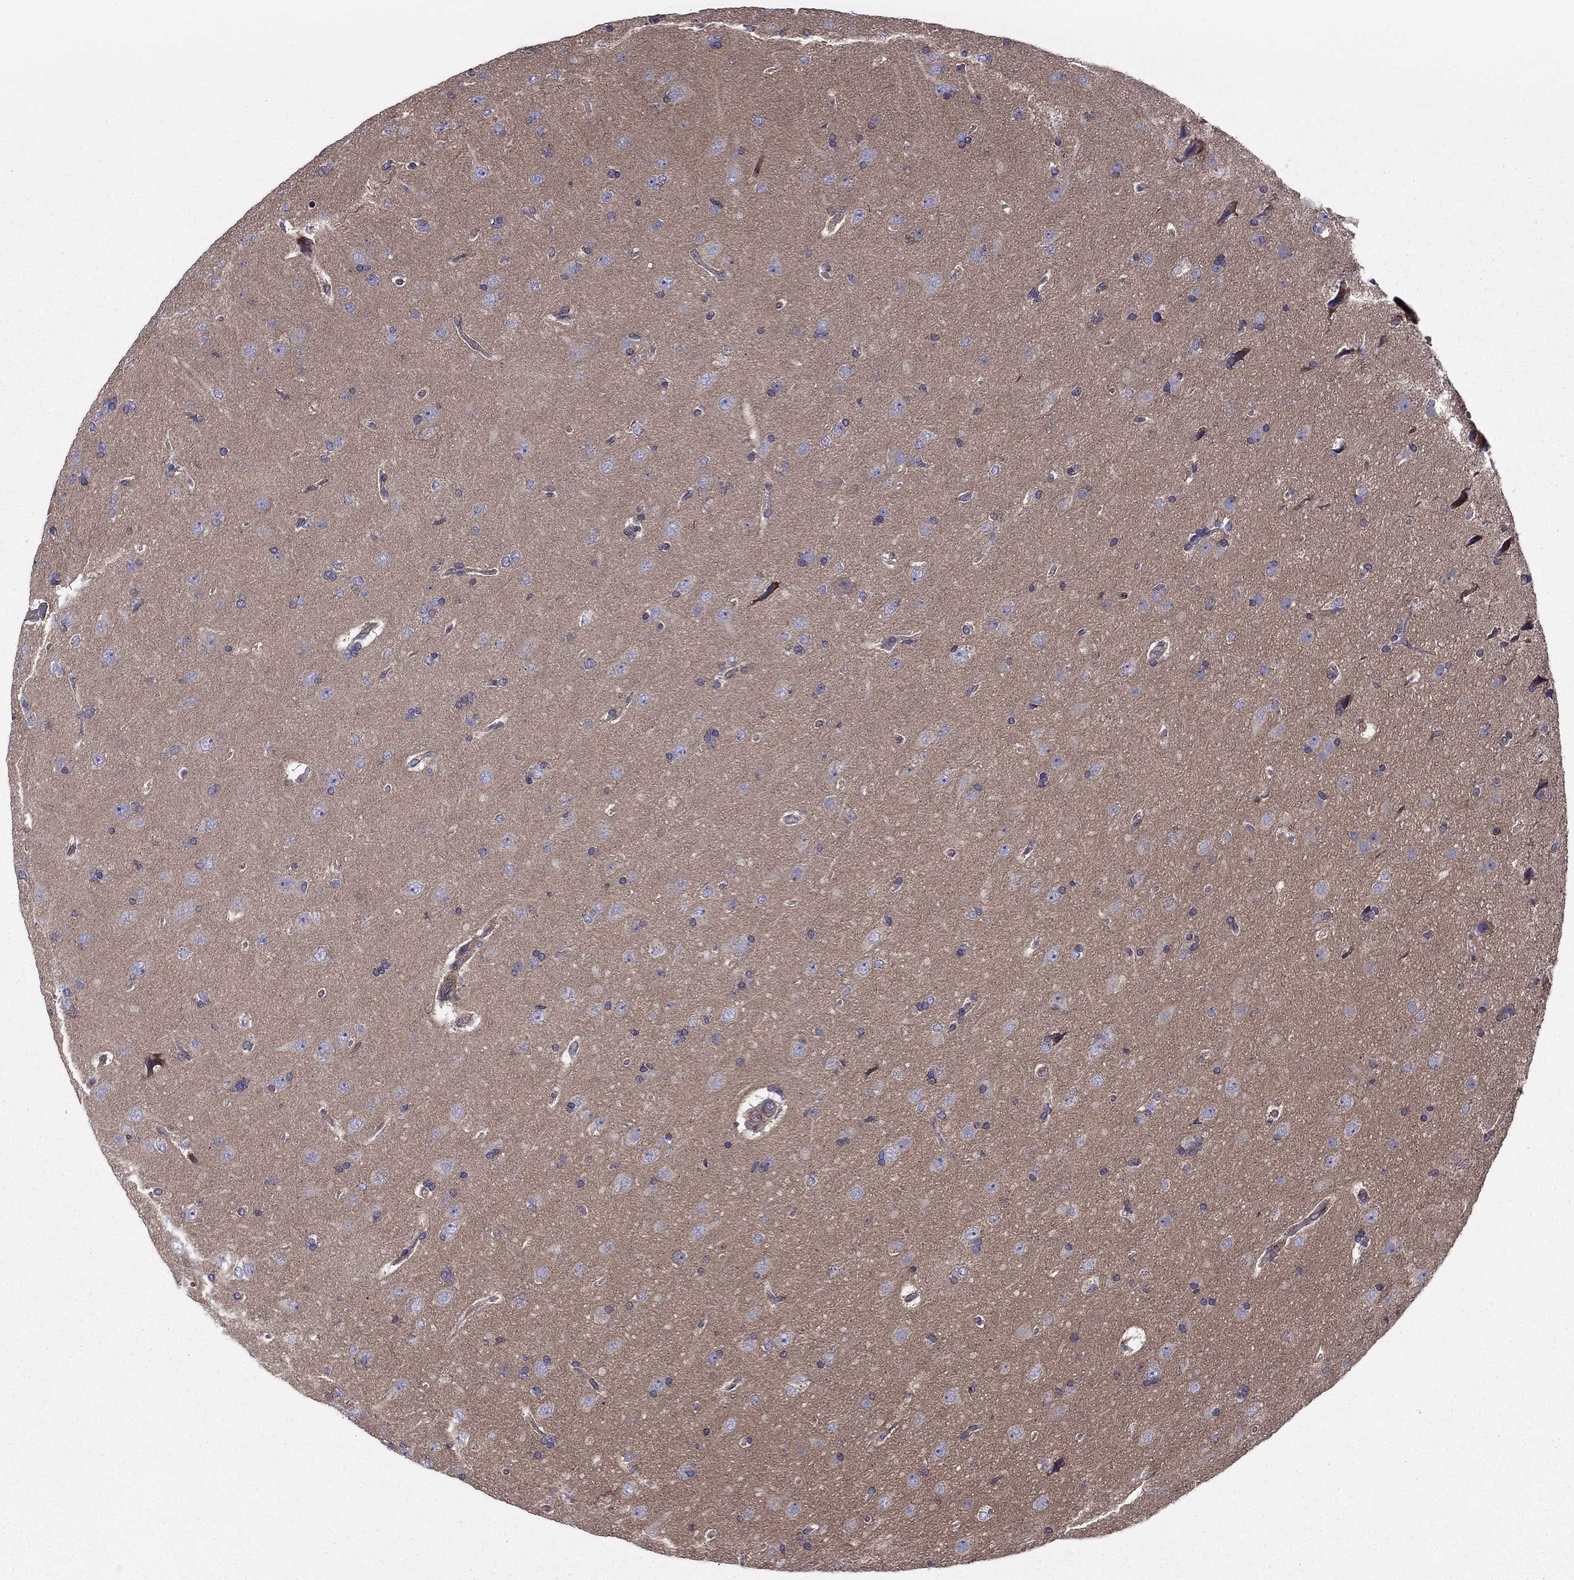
{"staining": {"intensity": "negative", "quantity": "none", "location": "none"}, "tissue": "glioma", "cell_type": "Tumor cells", "image_type": "cancer", "snomed": [{"axis": "morphology", "description": "Glioma, malignant, NOS"}, {"axis": "topography", "description": "Cerebral cortex"}], "caption": "Human glioma stained for a protein using IHC exhibits no expression in tumor cells.", "gene": "ALG6", "patient": {"sex": "male", "age": 58}}